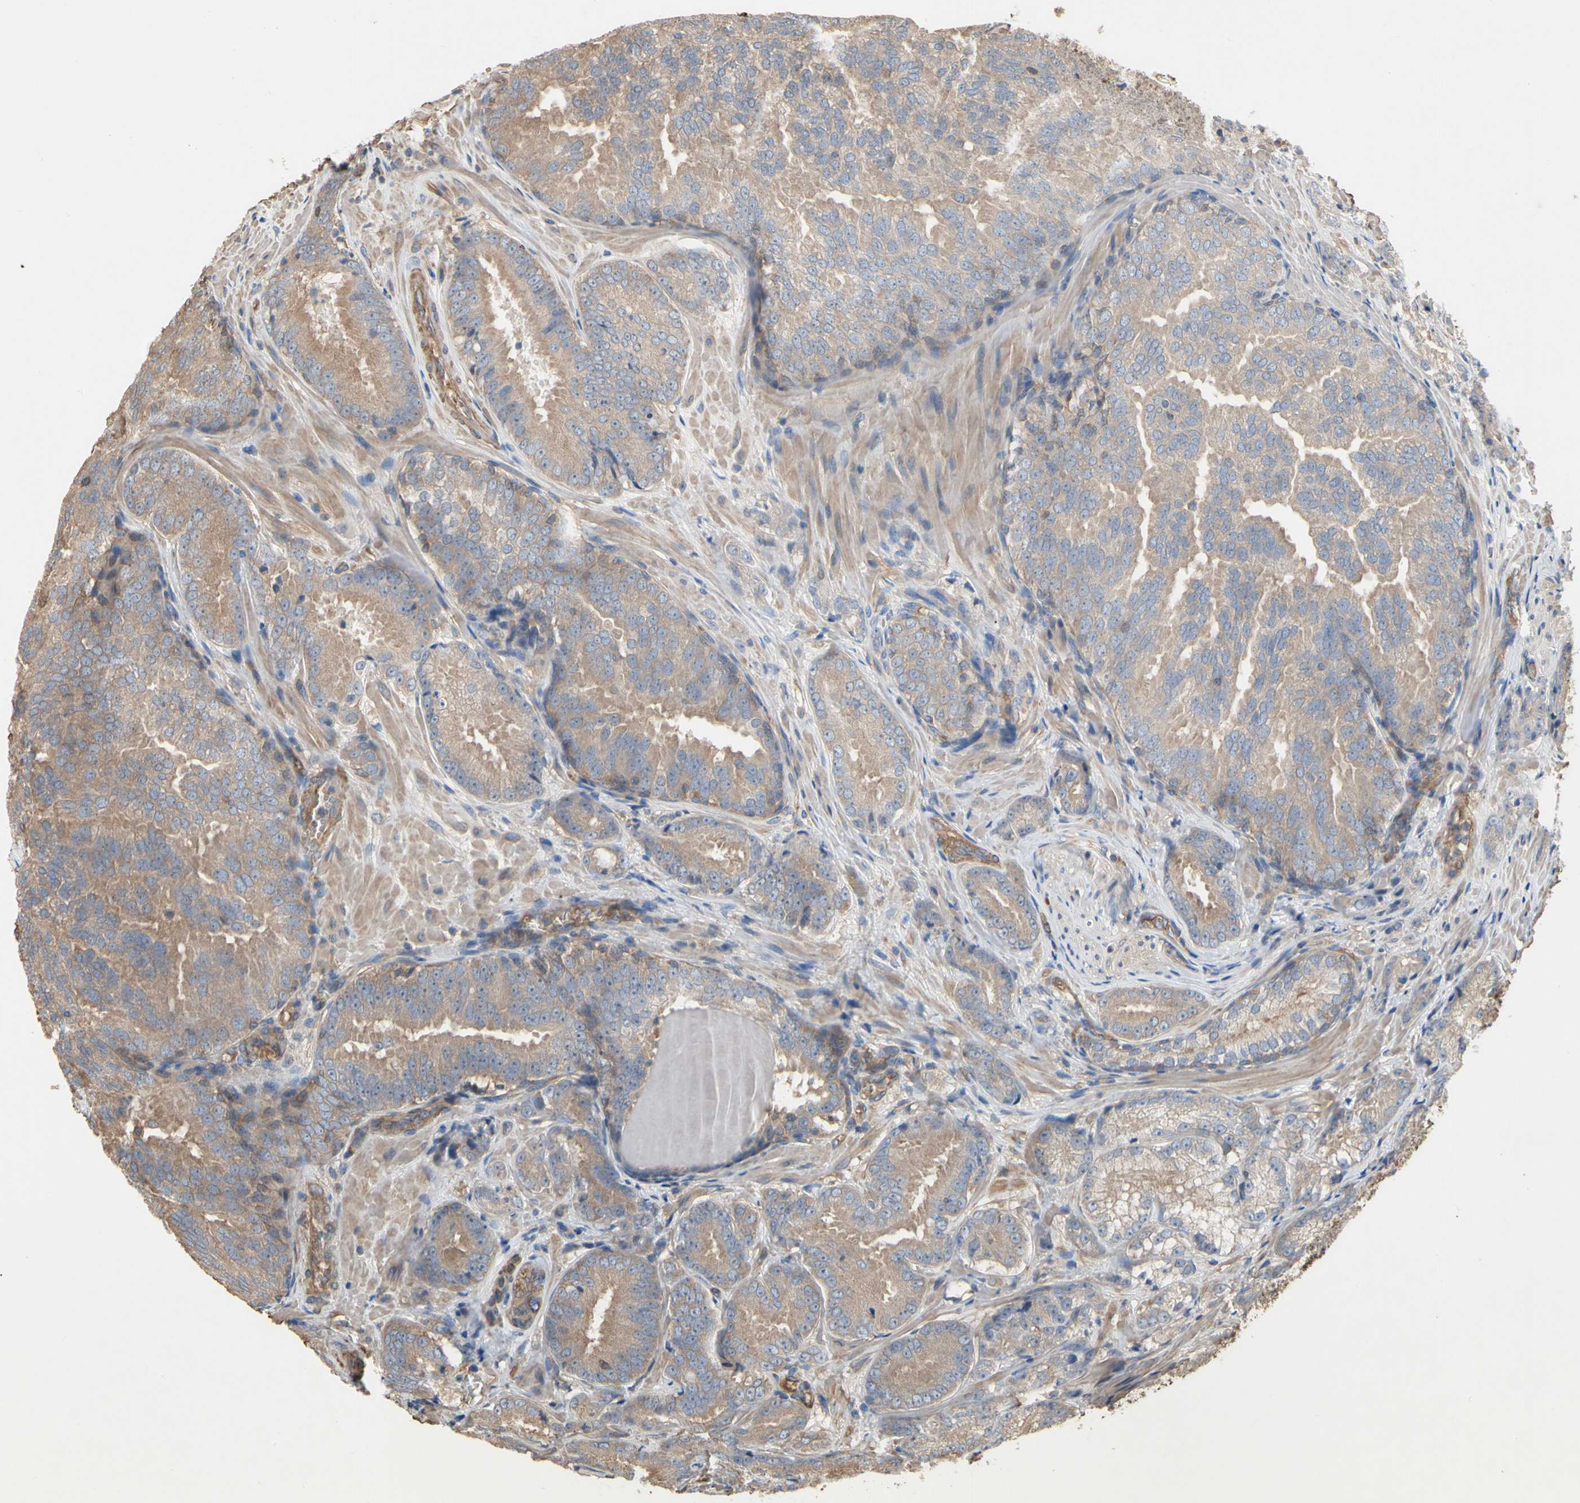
{"staining": {"intensity": "moderate", "quantity": ">75%", "location": "cytoplasmic/membranous"}, "tissue": "prostate cancer", "cell_type": "Tumor cells", "image_type": "cancer", "snomed": [{"axis": "morphology", "description": "Adenocarcinoma, High grade"}, {"axis": "topography", "description": "Prostate"}], "caption": "IHC photomicrograph of human prostate cancer stained for a protein (brown), which exhibits medium levels of moderate cytoplasmic/membranous expression in approximately >75% of tumor cells.", "gene": "PDZK1", "patient": {"sex": "male", "age": 64}}